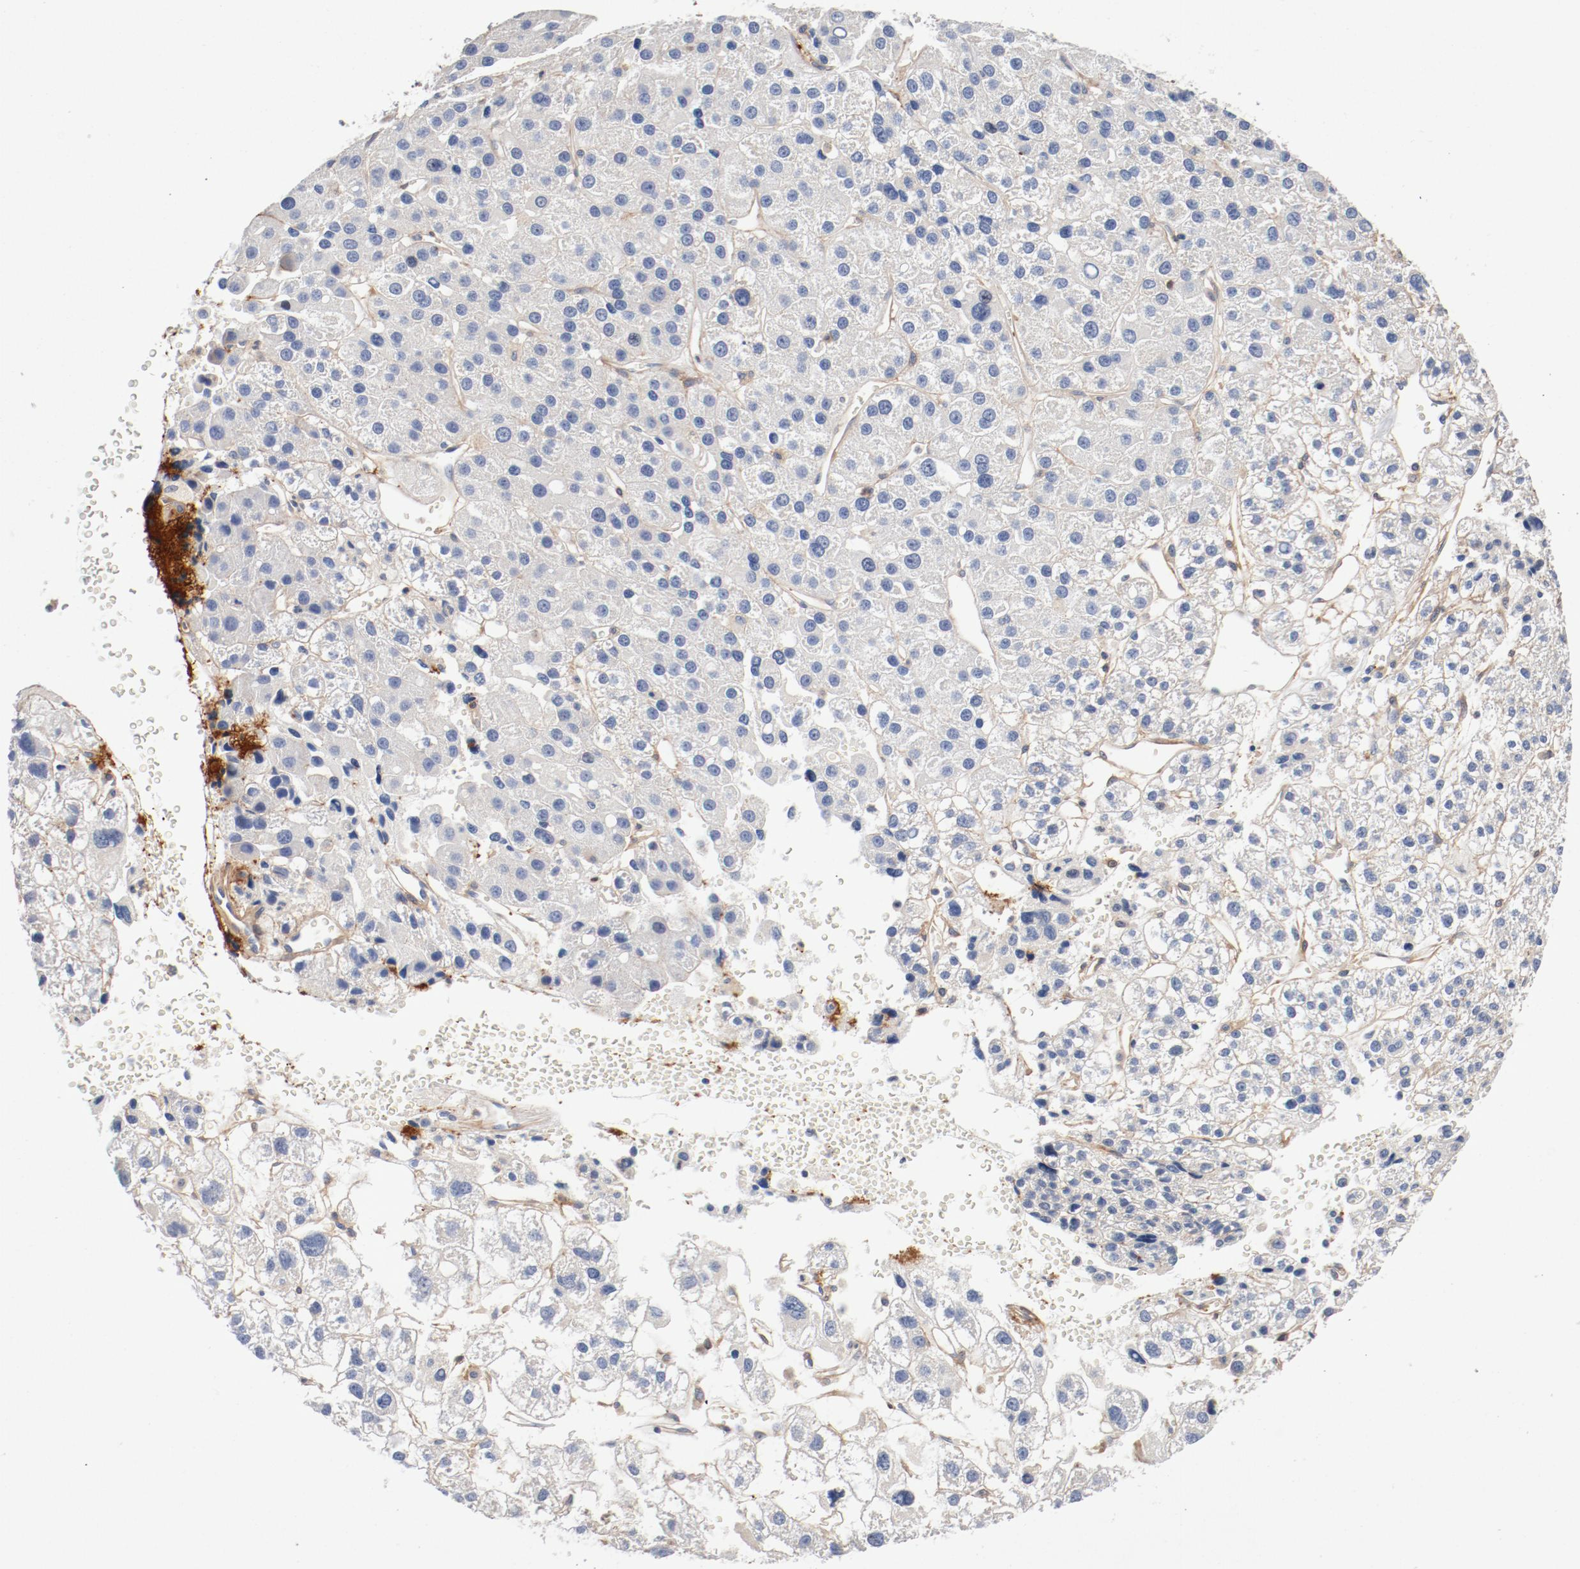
{"staining": {"intensity": "negative", "quantity": "none", "location": "none"}, "tissue": "liver cancer", "cell_type": "Tumor cells", "image_type": "cancer", "snomed": [{"axis": "morphology", "description": "Carcinoma, Hepatocellular, NOS"}, {"axis": "topography", "description": "Liver"}], "caption": "An image of human hepatocellular carcinoma (liver) is negative for staining in tumor cells.", "gene": "ILK", "patient": {"sex": "female", "age": 85}}